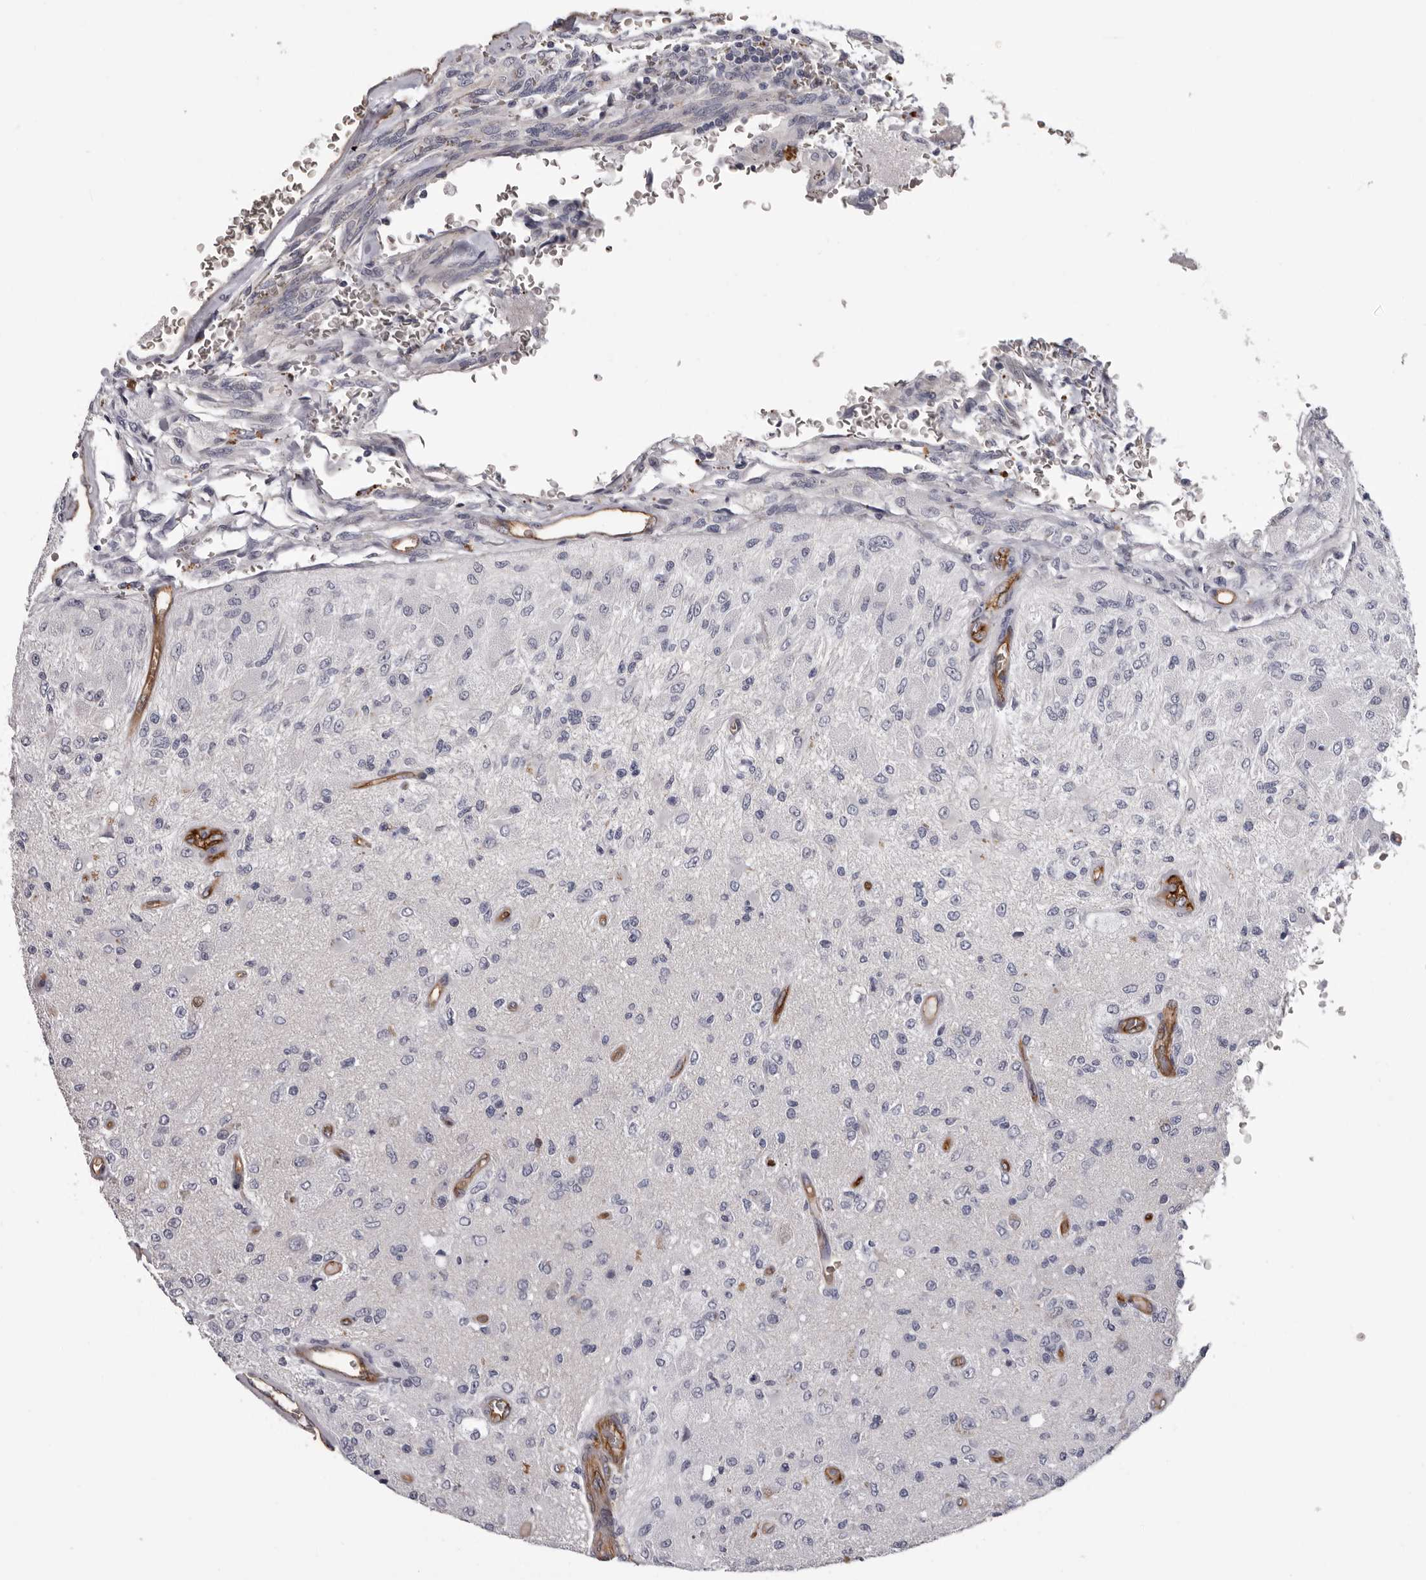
{"staining": {"intensity": "negative", "quantity": "none", "location": "none"}, "tissue": "glioma", "cell_type": "Tumor cells", "image_type": "cancer", "snomed": [{"axis": "morphology", "description": "Normal tissue, NOS"}, {"axis": "morphology", "description": "Glioma, malignant, High grade"}, {"axis": "topography", "description": "Cerebral cortex"}], "caption": "The IHC histopathology image has no significant staining in tumor cells of high-grade glioma (malignant) tissue.", "gene": "ADGRL4", "patient": {"sex": "male", "age": 77}}